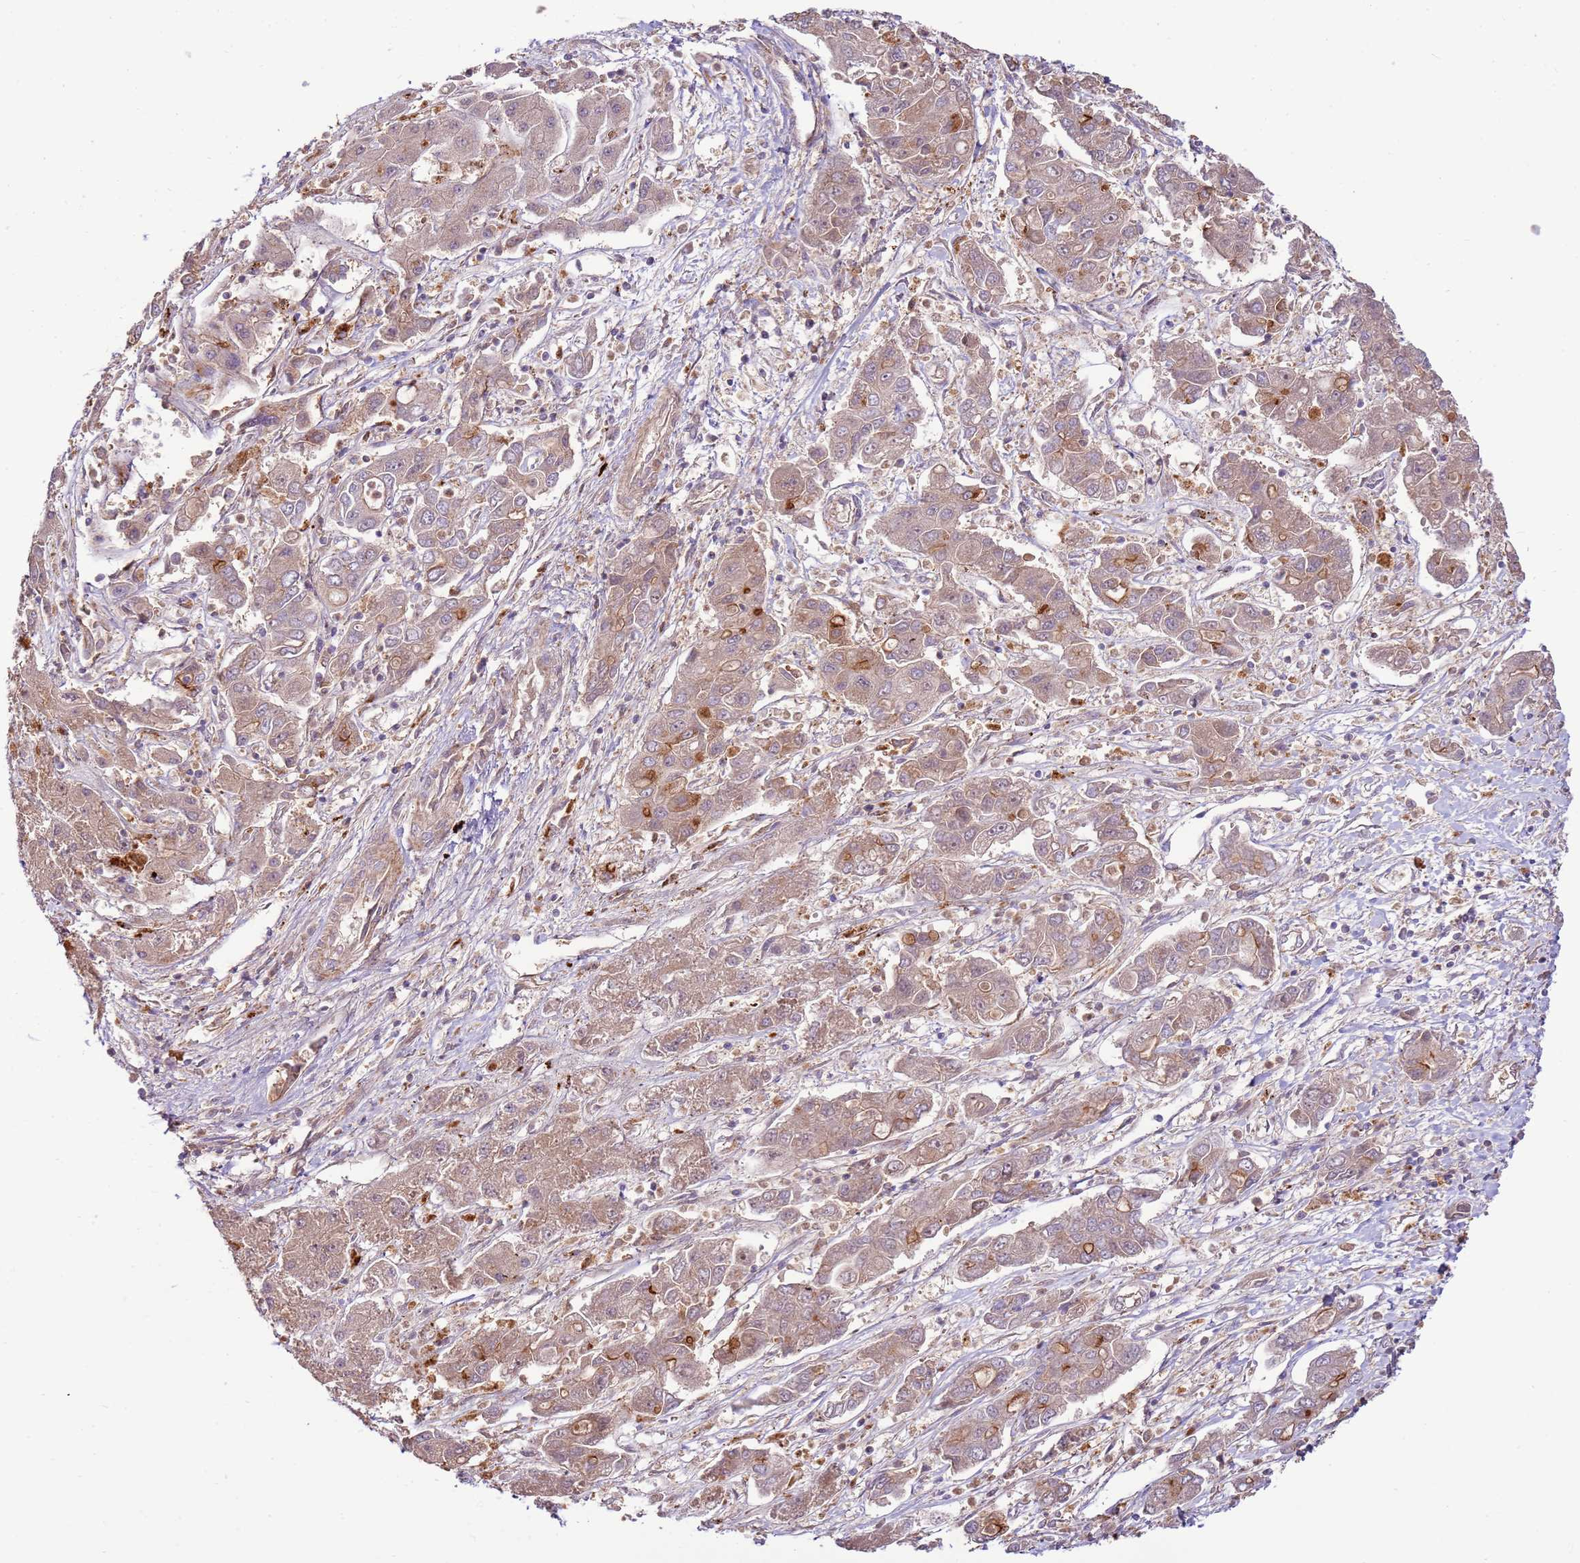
{"staining": {"intensity": "weak", "quantity": ">75%", "location": "cytoplasmic/membranous"}, "tissue": "liver cancer", "cell_type": "Tumor cells", "image_type": "cancer", "snomed": [{"axis": "morphology", "description": "Cholangiocarcinoma"}, {"axis": "topography", "description": "Liver"}], "caption": "Protein analysis of liver cancer tissue shows weak cytoplasmic/membranous positivity in approximately >75% of tumor cells.", "gene": "ZNF624", "patient": {"sex": "male", "age": 67}}